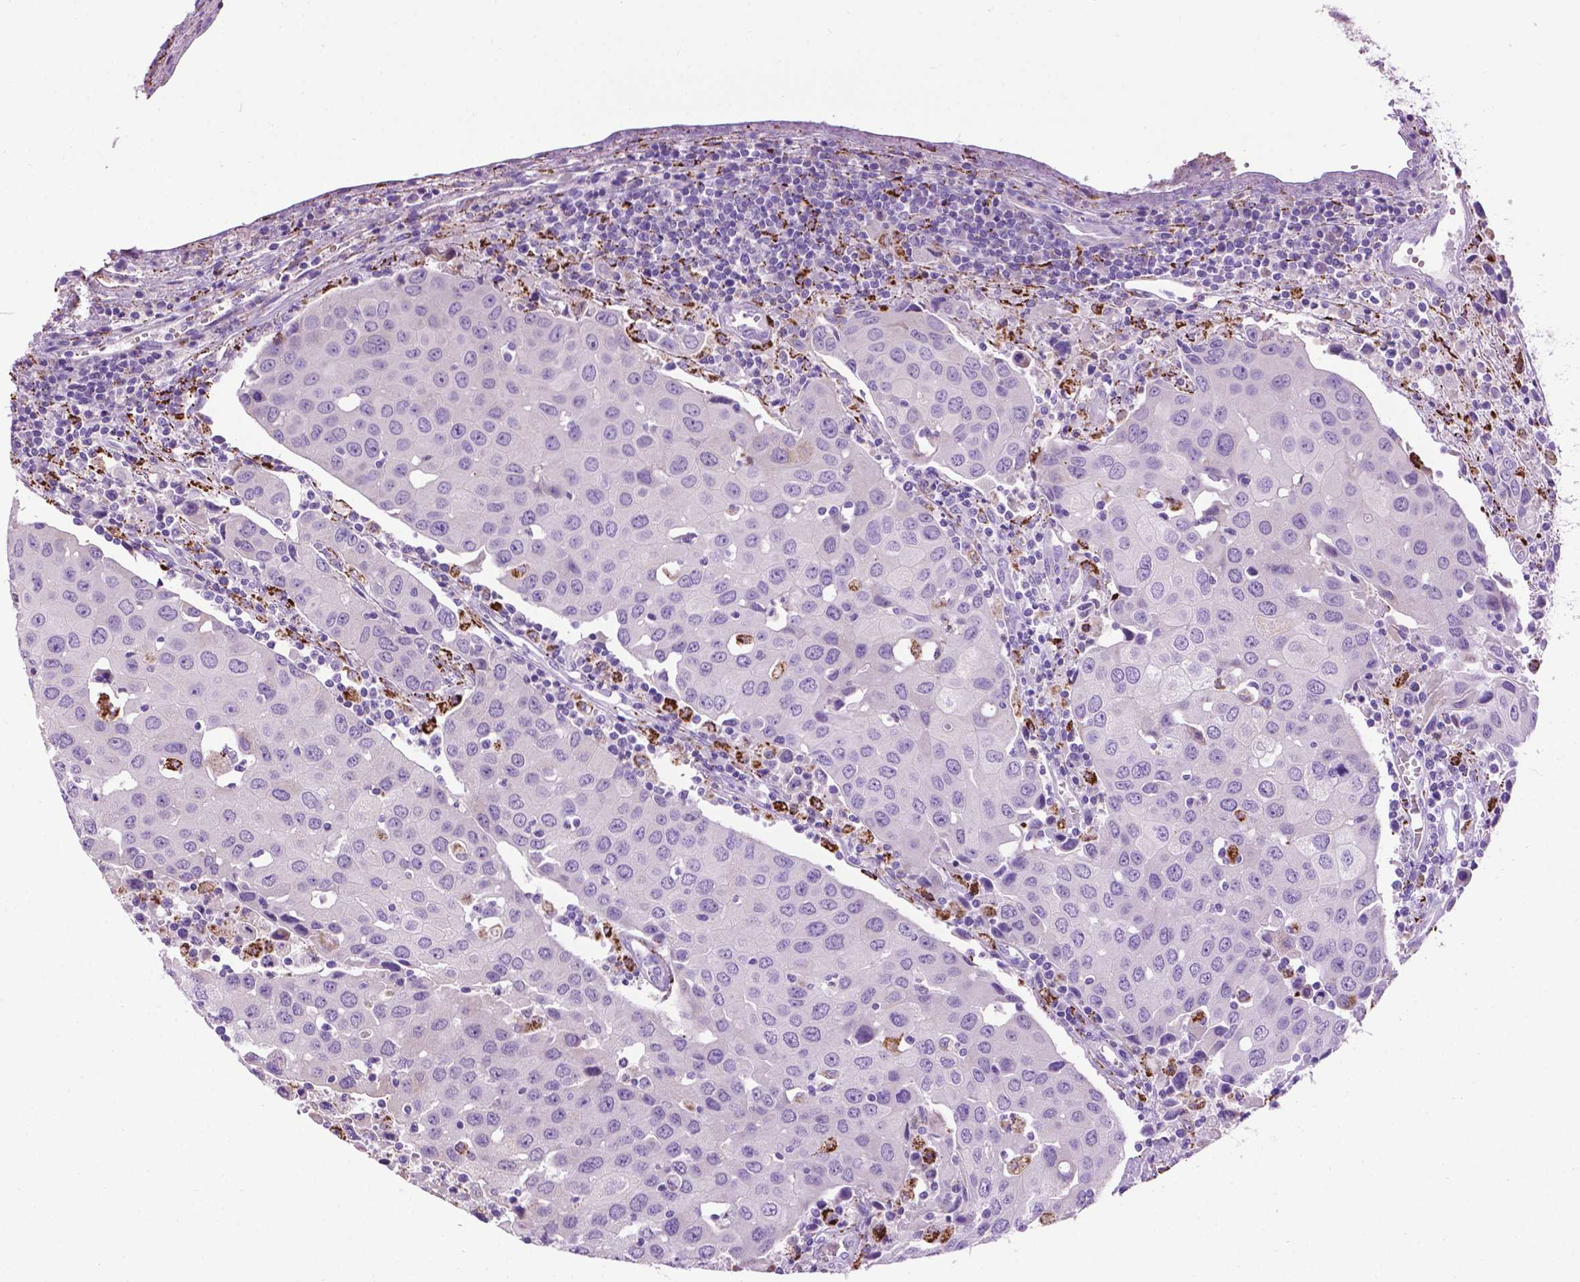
{"staining": {"intensity": "negative", "quantity": "none", "location": "none"}, "tissue": "urothelial cancer", "cell_type": "Tumor cells", "image_type": "cancer", "snomed": [{"axis": "morphology", "description": "Urothelial carcinoma, High grade"}, {"axis": "topography", "description": "Urinary bladder"}], "caption": "Tumor cells are negative for brown protein staining in urothelial cancer.", "gene": "TMEM132E", "patient": {"sex": "female", "age": 85}}